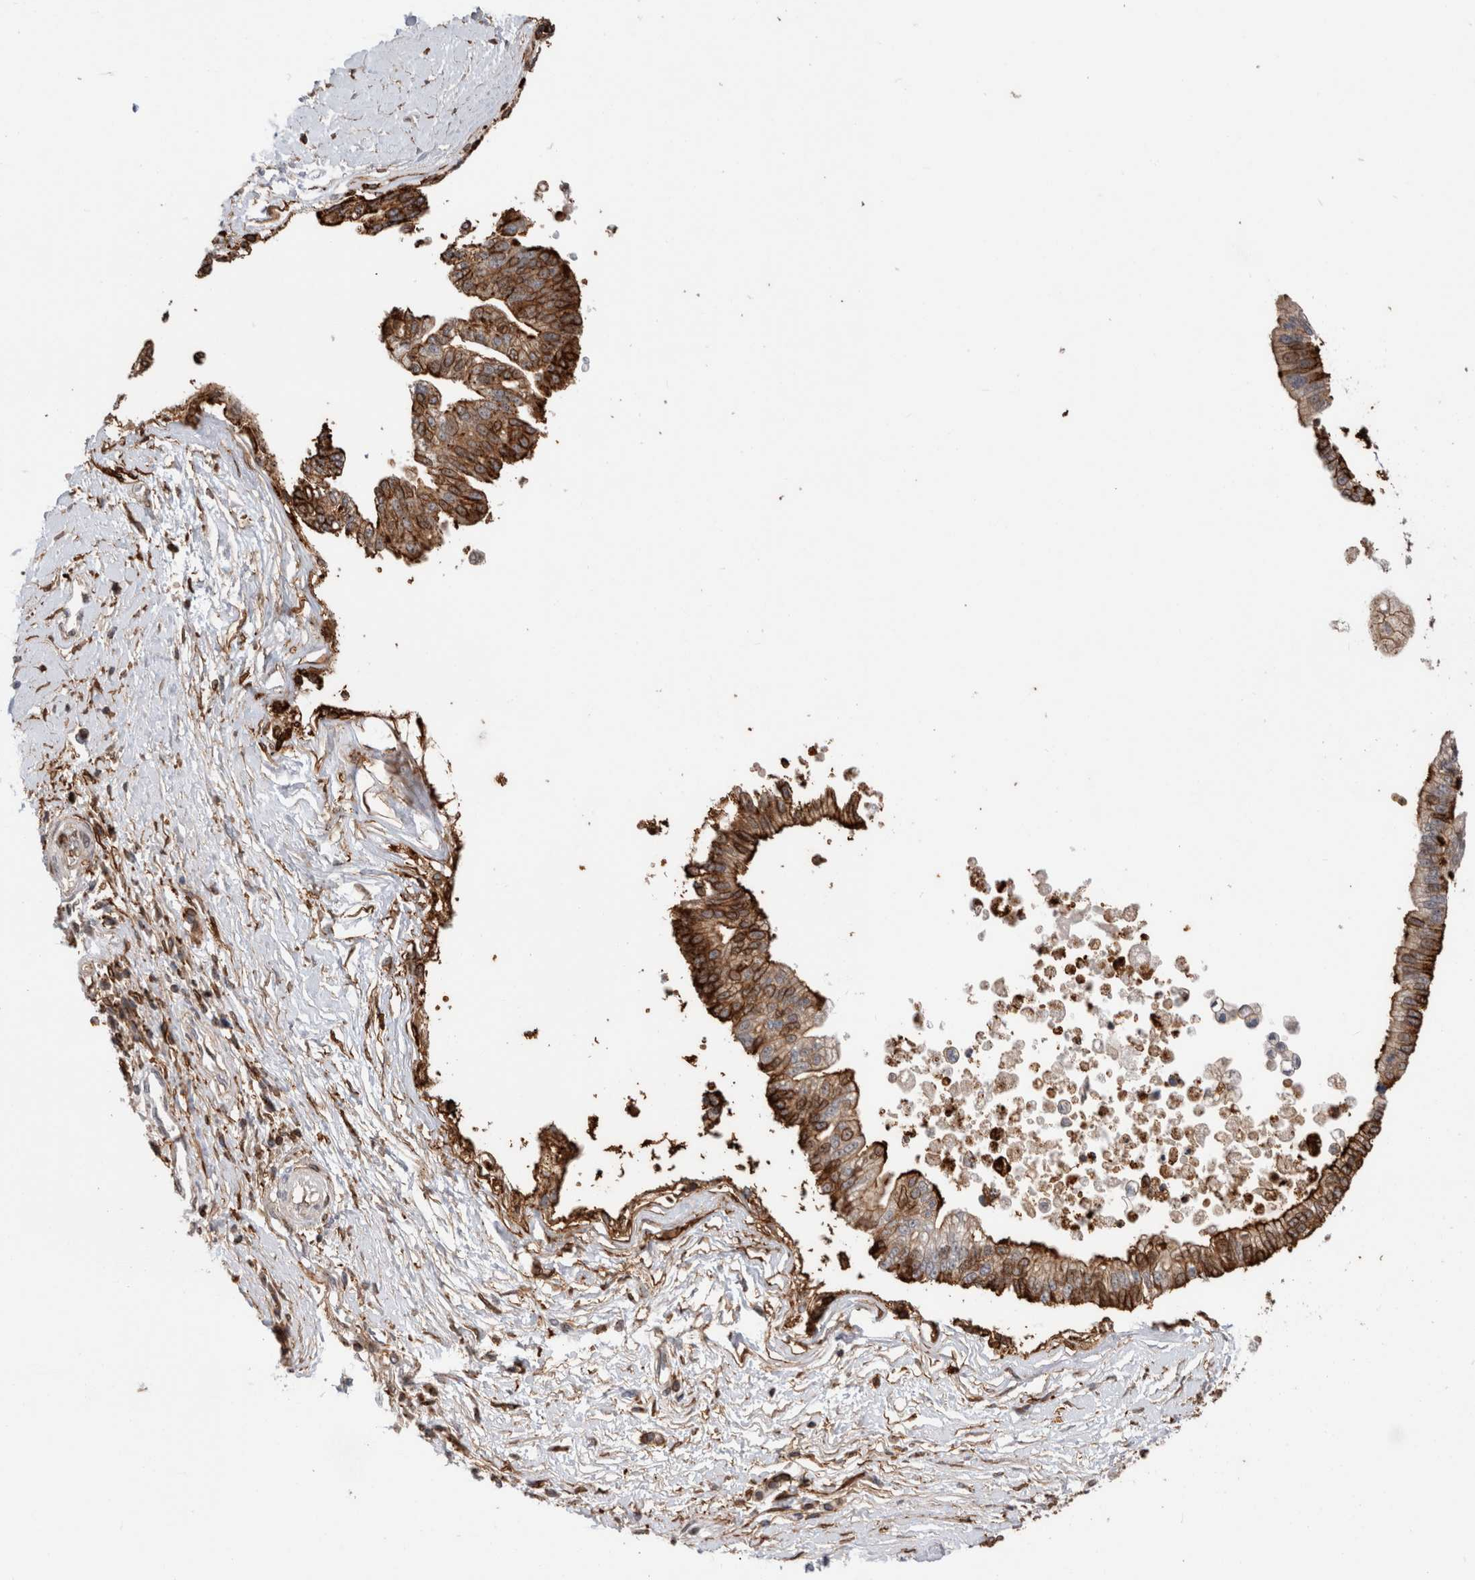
{"staining": {"intensity": "moderate", "quantity": "25%-75%", "location": "cytoplasmic/membranous"}, "tissue": "pancreatic cancer", "cell_type": "Tumor cells", "image_type": "cancer", "snomed": [{"axis": "morphology", "description": "Adenocarcinoma, NOS"}, {"axis": "topography", "description": "Pancreas"}], "caption": "Tumor cells reveal moderate cytoplasmic/membranous staining in about 25%-75% of cells in pancreatic cancer.", "gene": "CCDC88B", "patient": {"sex": "male", "age": 72}}